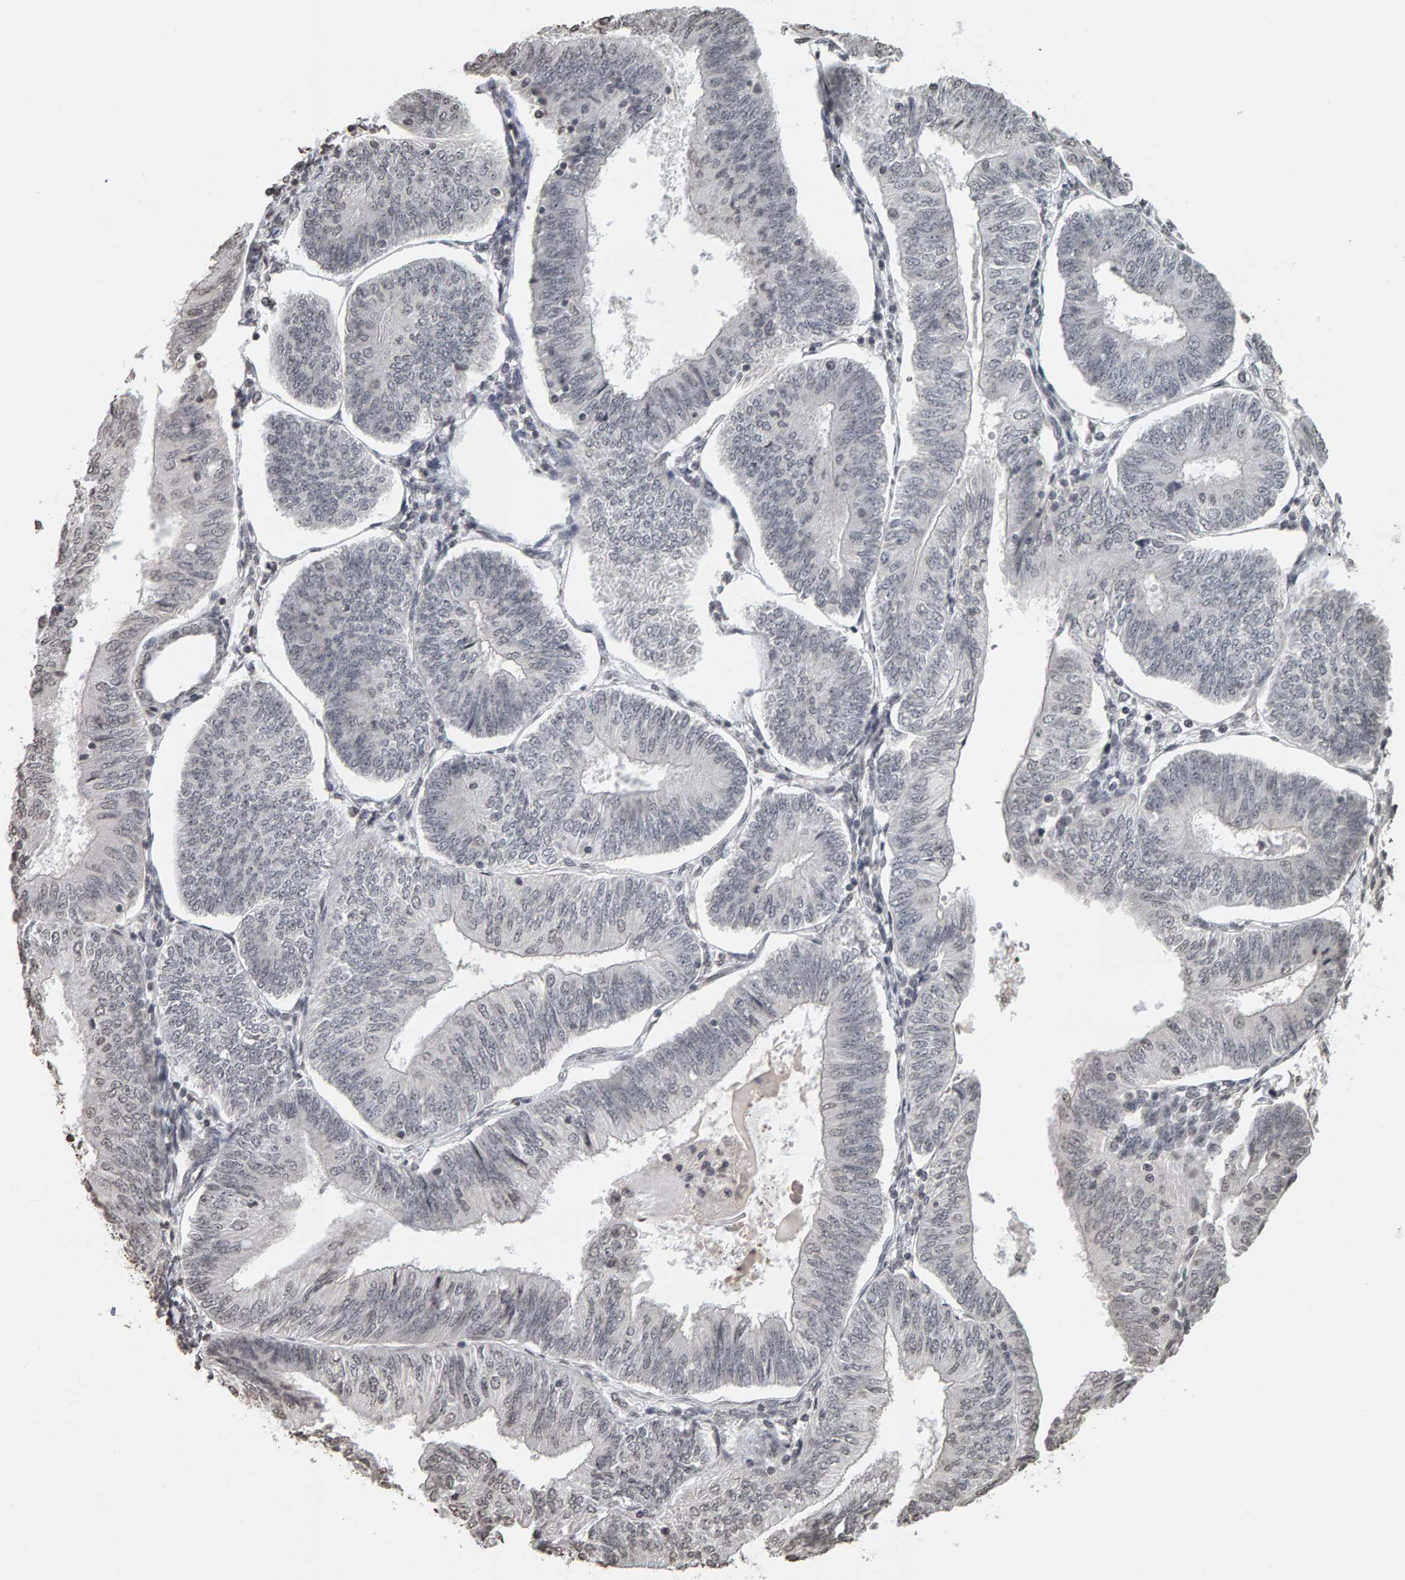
{"staining": {"intensity": "weak", "quantity": "<25%", "location": "nuclear"}, "tissue": "endometrial cancer", "cell_type": "Tumor cells", "image_type": "cancer", "snomed": [{"axis": "morphology", "description": "Adenocarcinoma, NOS"}, {"axis": "topography", "description": "Endometrium"}], "caption": "IHC micrograph of neoplastic tissue: endometrial adenocarcinoma stained with DAB (3,3'-diaminobenzidine) exhibits no significant protein staining in tumor cells.", "gene": "AFF4", "patient": {"sex": "female", "age": 58}}